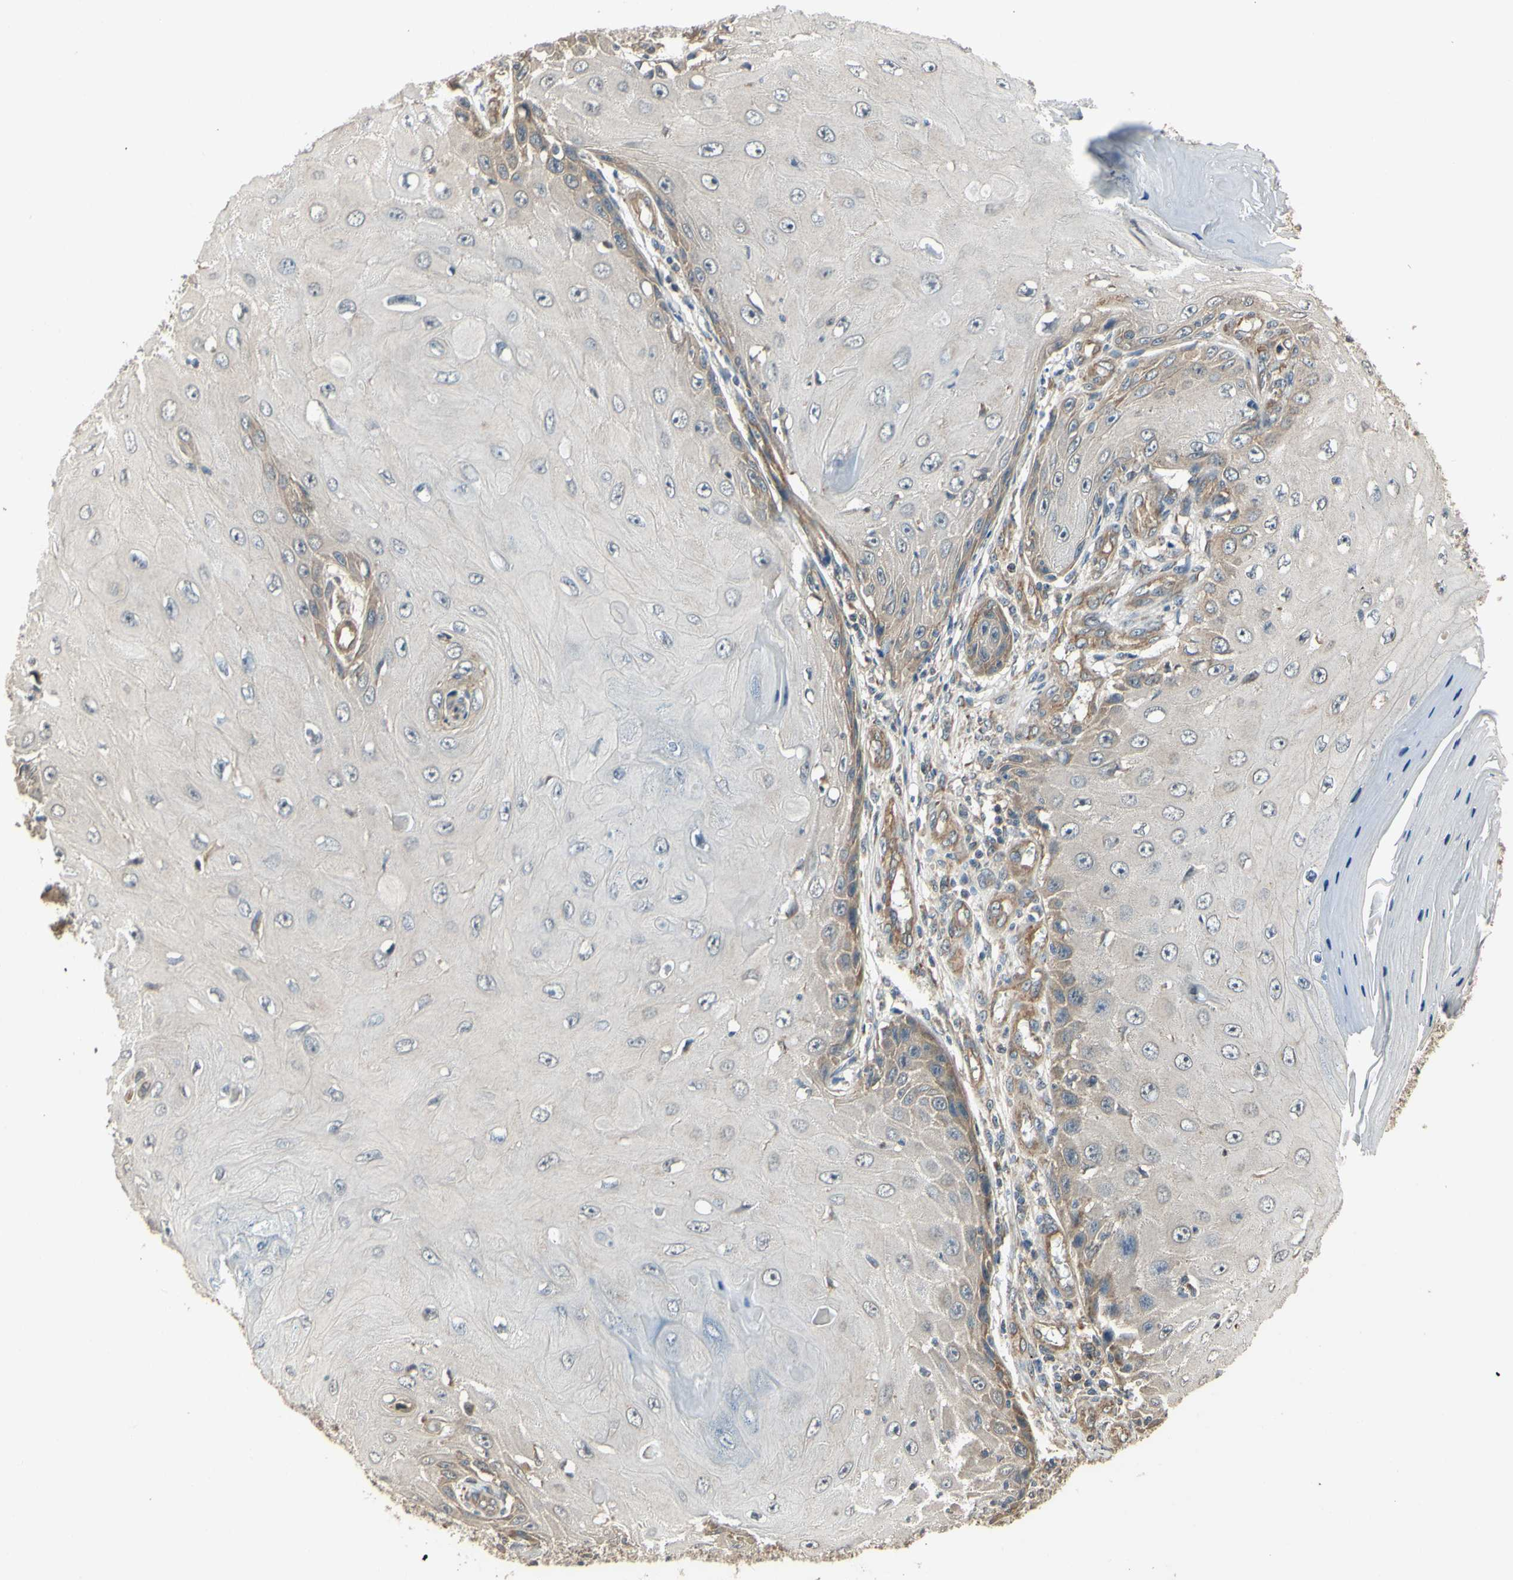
{"staining": {"intensity": "weak", "quantity": "<25%", "location": "cytoplasmic/membranous"}, "tissue": "skin cancer", "cell_type": "Tumor cells", "image_type": "cancer", "snomed": [{"axis": "morphology", "description": "Squamous cell carcinoma, NOS"}, {"axis": "topography", "description": "Skin"}], "caption": "Histopathology image shows no significant protein staining in tumor cells of skin cancer.", "gene": "EFNB2", "patient": {"sex": "female", "age": 73}}